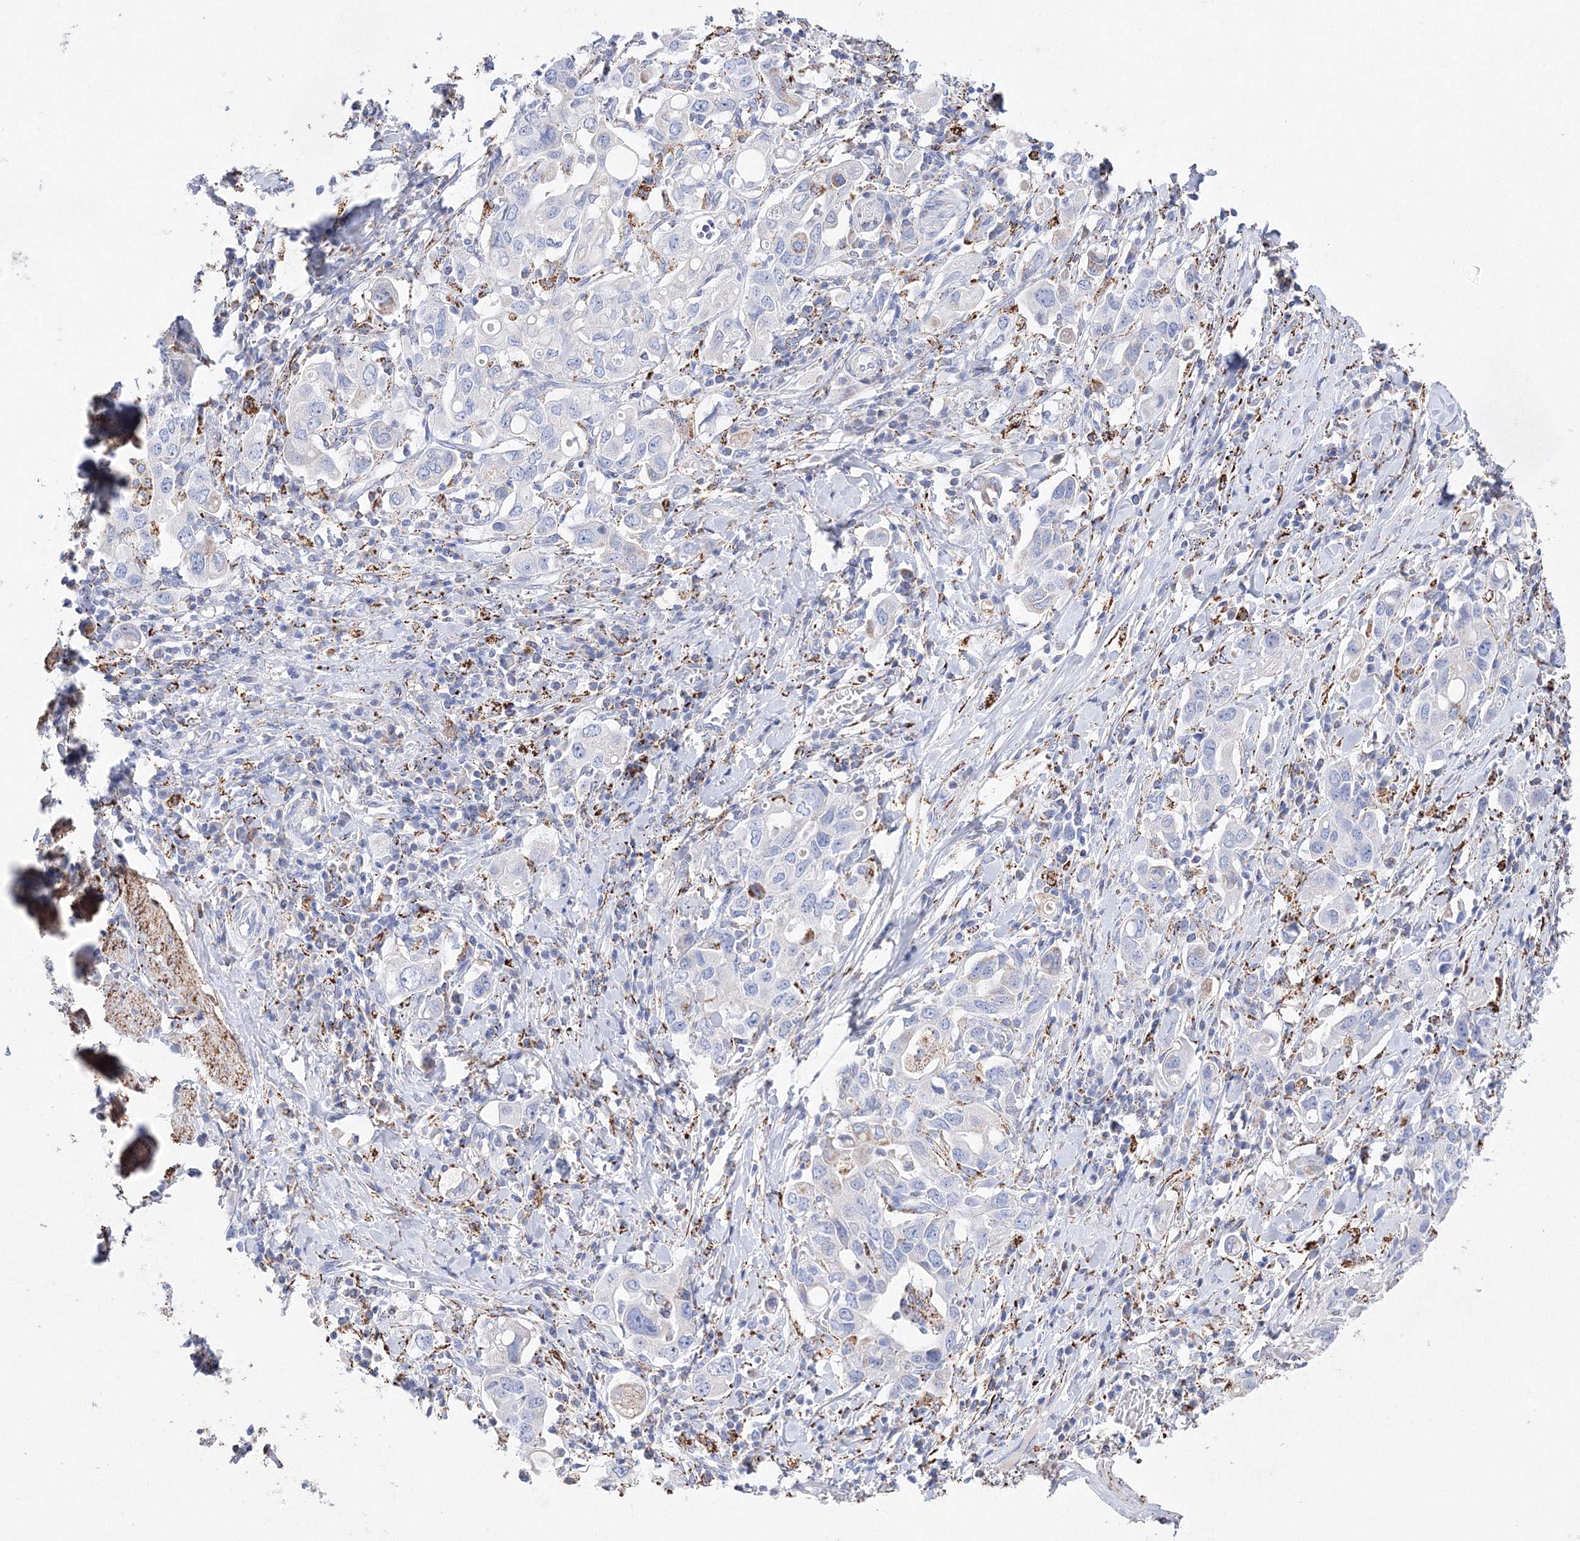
{"staining": {"intensity": "negative", "quantity": "none", "location": "none"}, "tissue": "stomach cancer", "cell_type": "Tumor cells", "image_type": "cancer", "snomed": [{"axis": "morphology", "description": "Adenocarcinoma, NOS"}, {"axis": "topography", "description": "Stomach, upper"}], "caption": "The micrograph shows no significant staining in tumor cells of adenocarcinoma (stomach).", "gene": "MERTK", "patient": {"sex": "male", "age": 62}}